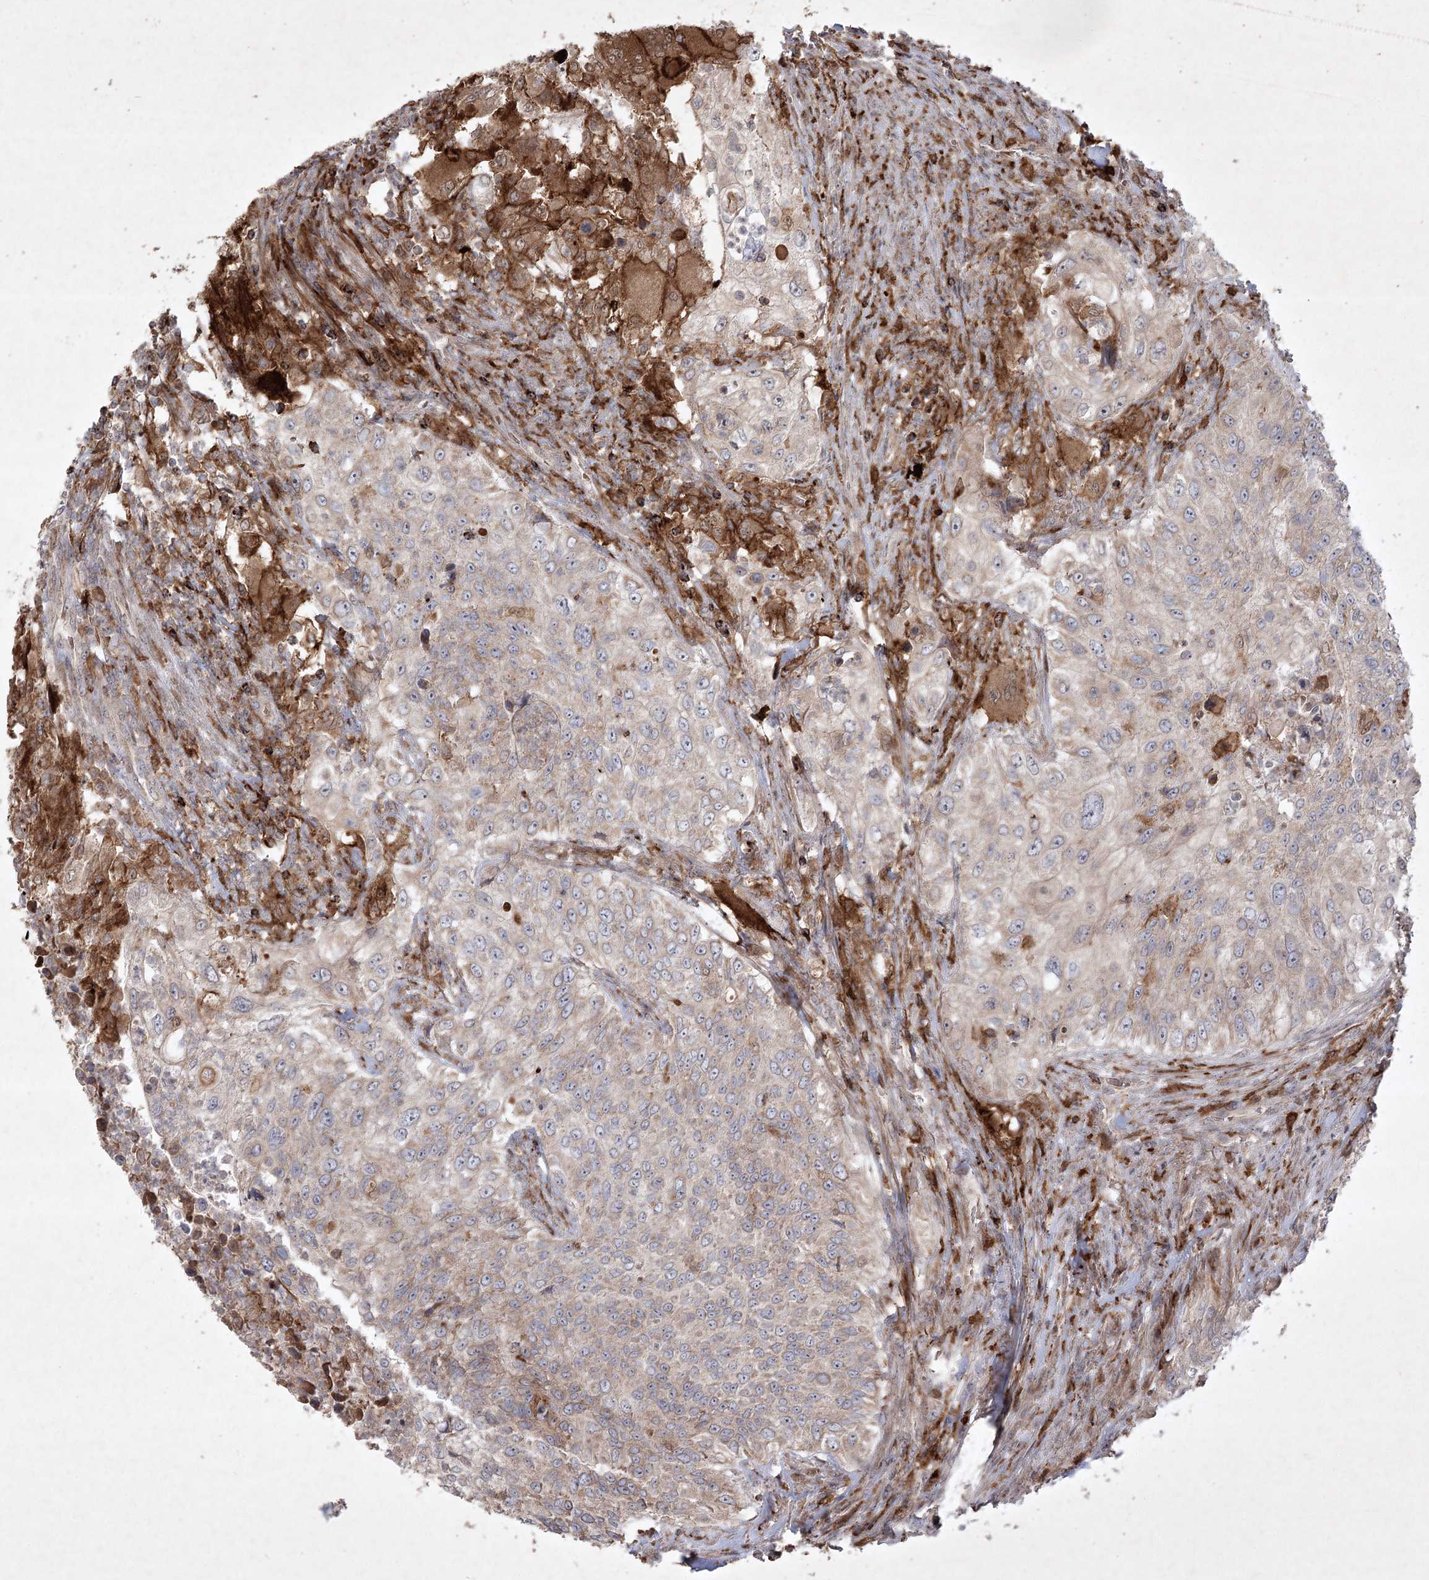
{"staining": {"intensity": "weak", "quantity": "25%-75%", "location": "cytoplasmic/membranous"}, "tissue": "urothelial cancer", "cell_type": "Tumor cells", "image_type": "cancer", "snomed": [{"axis": "morphology", "description": "Urothelial carcinoma, High grade"}, {"axis": "topography", "description": "Urinary bladder"}], "caption": "Urothelial cancer tissue reveals weak cytoplasmic/membranous staining in about 25%-75% of tumor cells, visualized by immunohistochemistry.", "gene": "KBTBD4", "patient": {"sex": "female", "age": 60}}